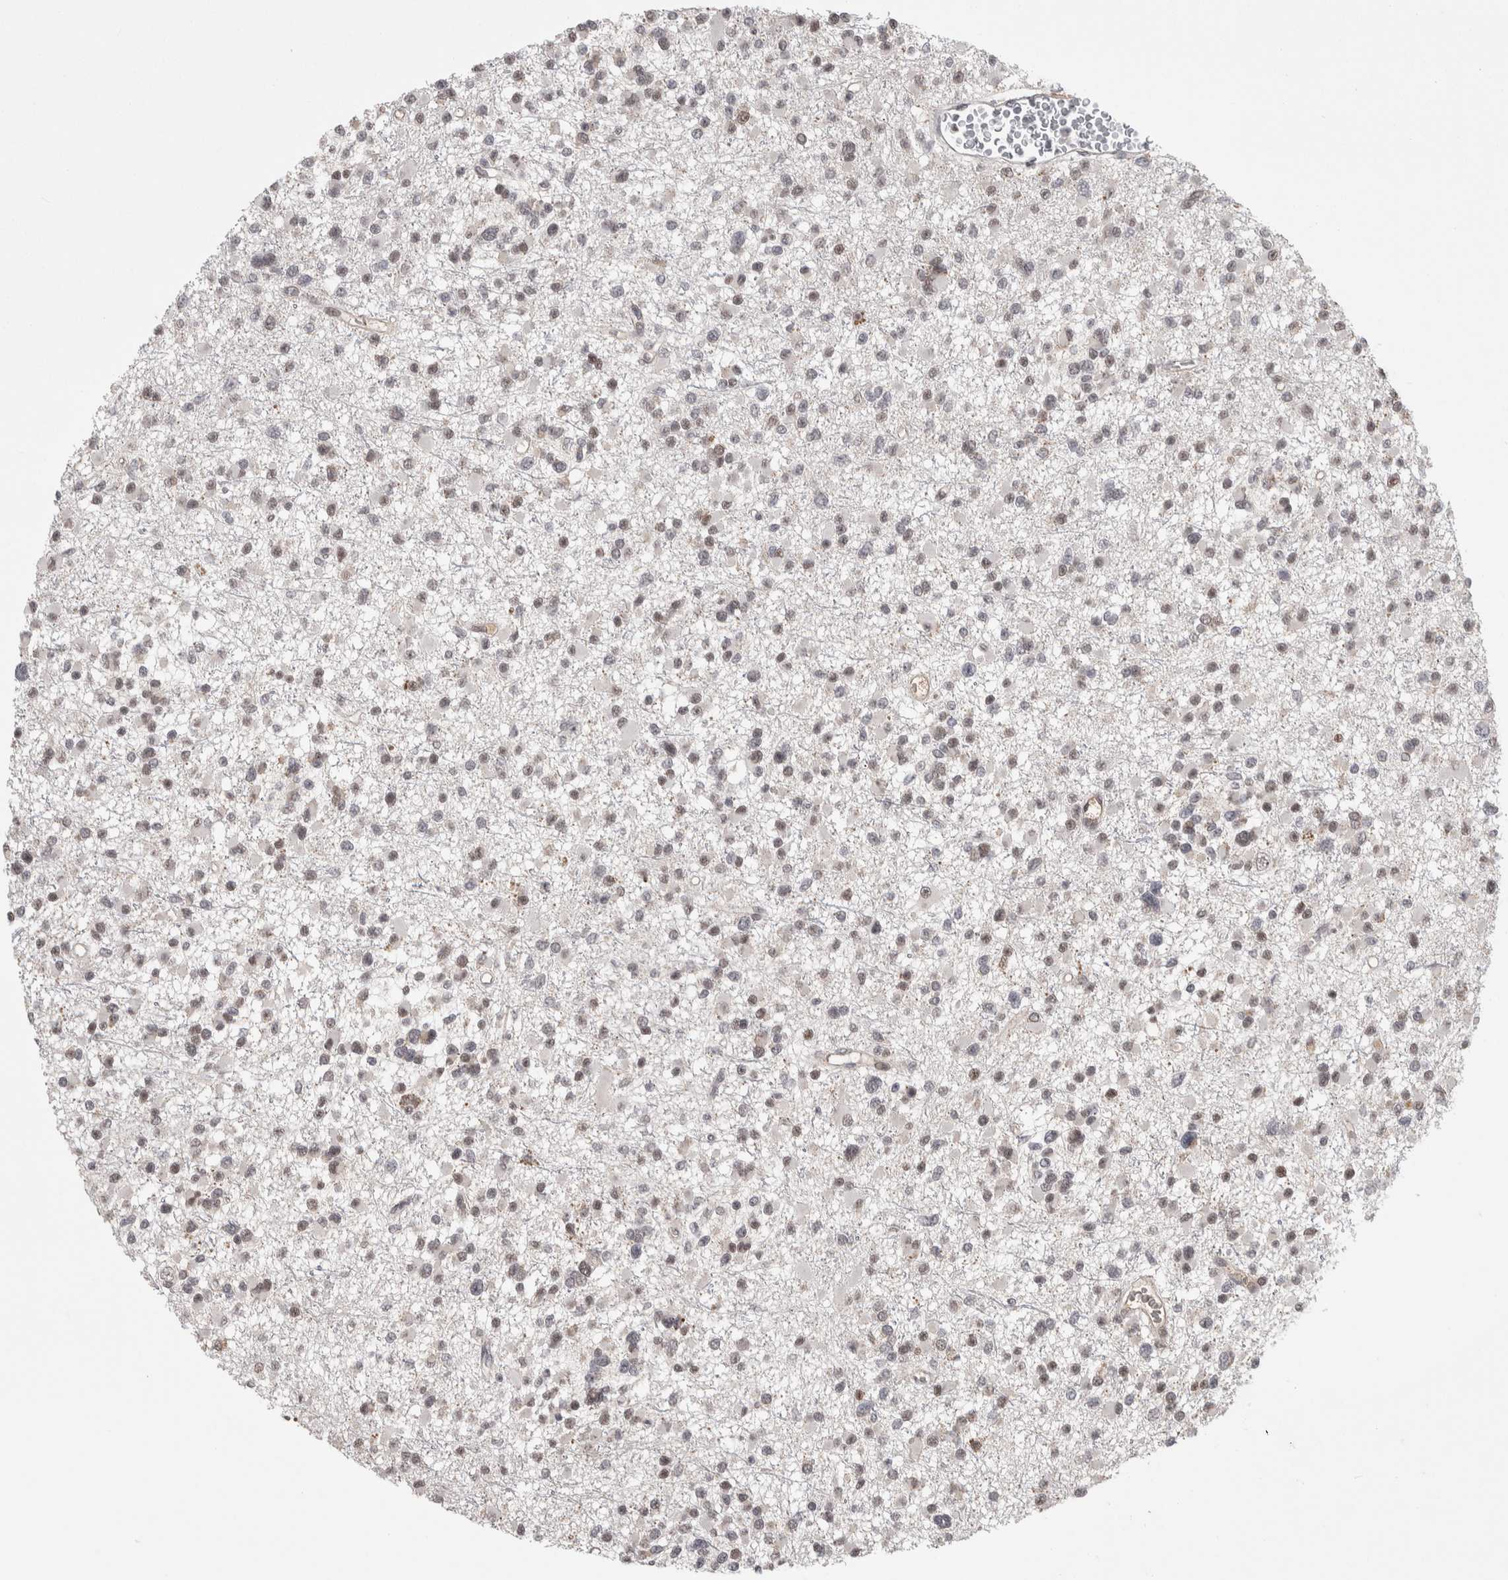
{"staining": {"intensity": "weak", "quantity": "<25%", "location": "nuclear"}, "tissue": "glioma", "cell_type": "Tumor cells", "image_type": "cancer", "snomed": [{"axis": "morphology", "description": "Glioma, malignant, Low grade"}, {"axis": "topography", "description": "Brain"}], "caption": "A photomicrograph of human glioma is negative for staining in tumor cells.", "gene": "ZNF592", "patient": {"sex": "female", "age": 22}}